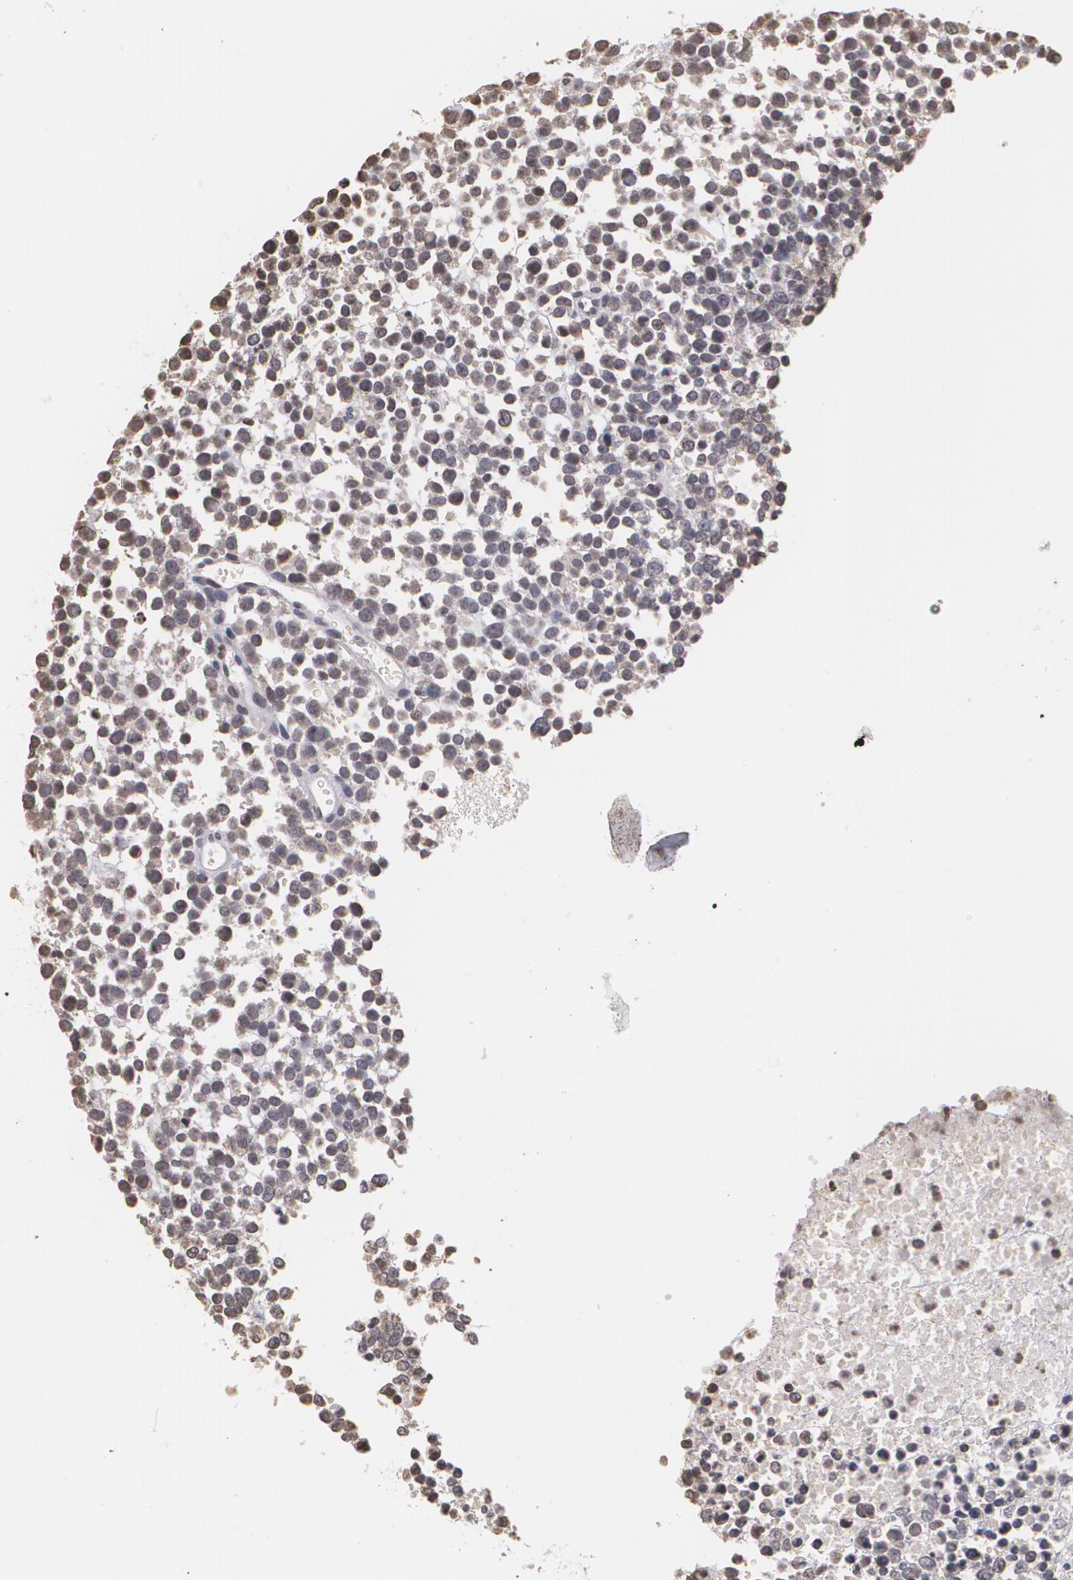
{"staining": {"intensity": "negative", "quantity": "none", "location": "none"}, "tissue": "glioma", "cell_type": "Tumor cells", "image_type": "cancer", "snomed": [{"axis": "morphology", "description": "Glioma, malignant, High grade"}, {"axis": "topography", "description": "Brain"}], "caption": "Micrograph shows no protein positivity in tumor cells of high-grade glioma (malignant) tissue. (DAB (3,3'-diaminobenzidine) immunohistochemistry, high magnification).", "gene": "THRB", "patient": {"sex": "male", "age": 66}}